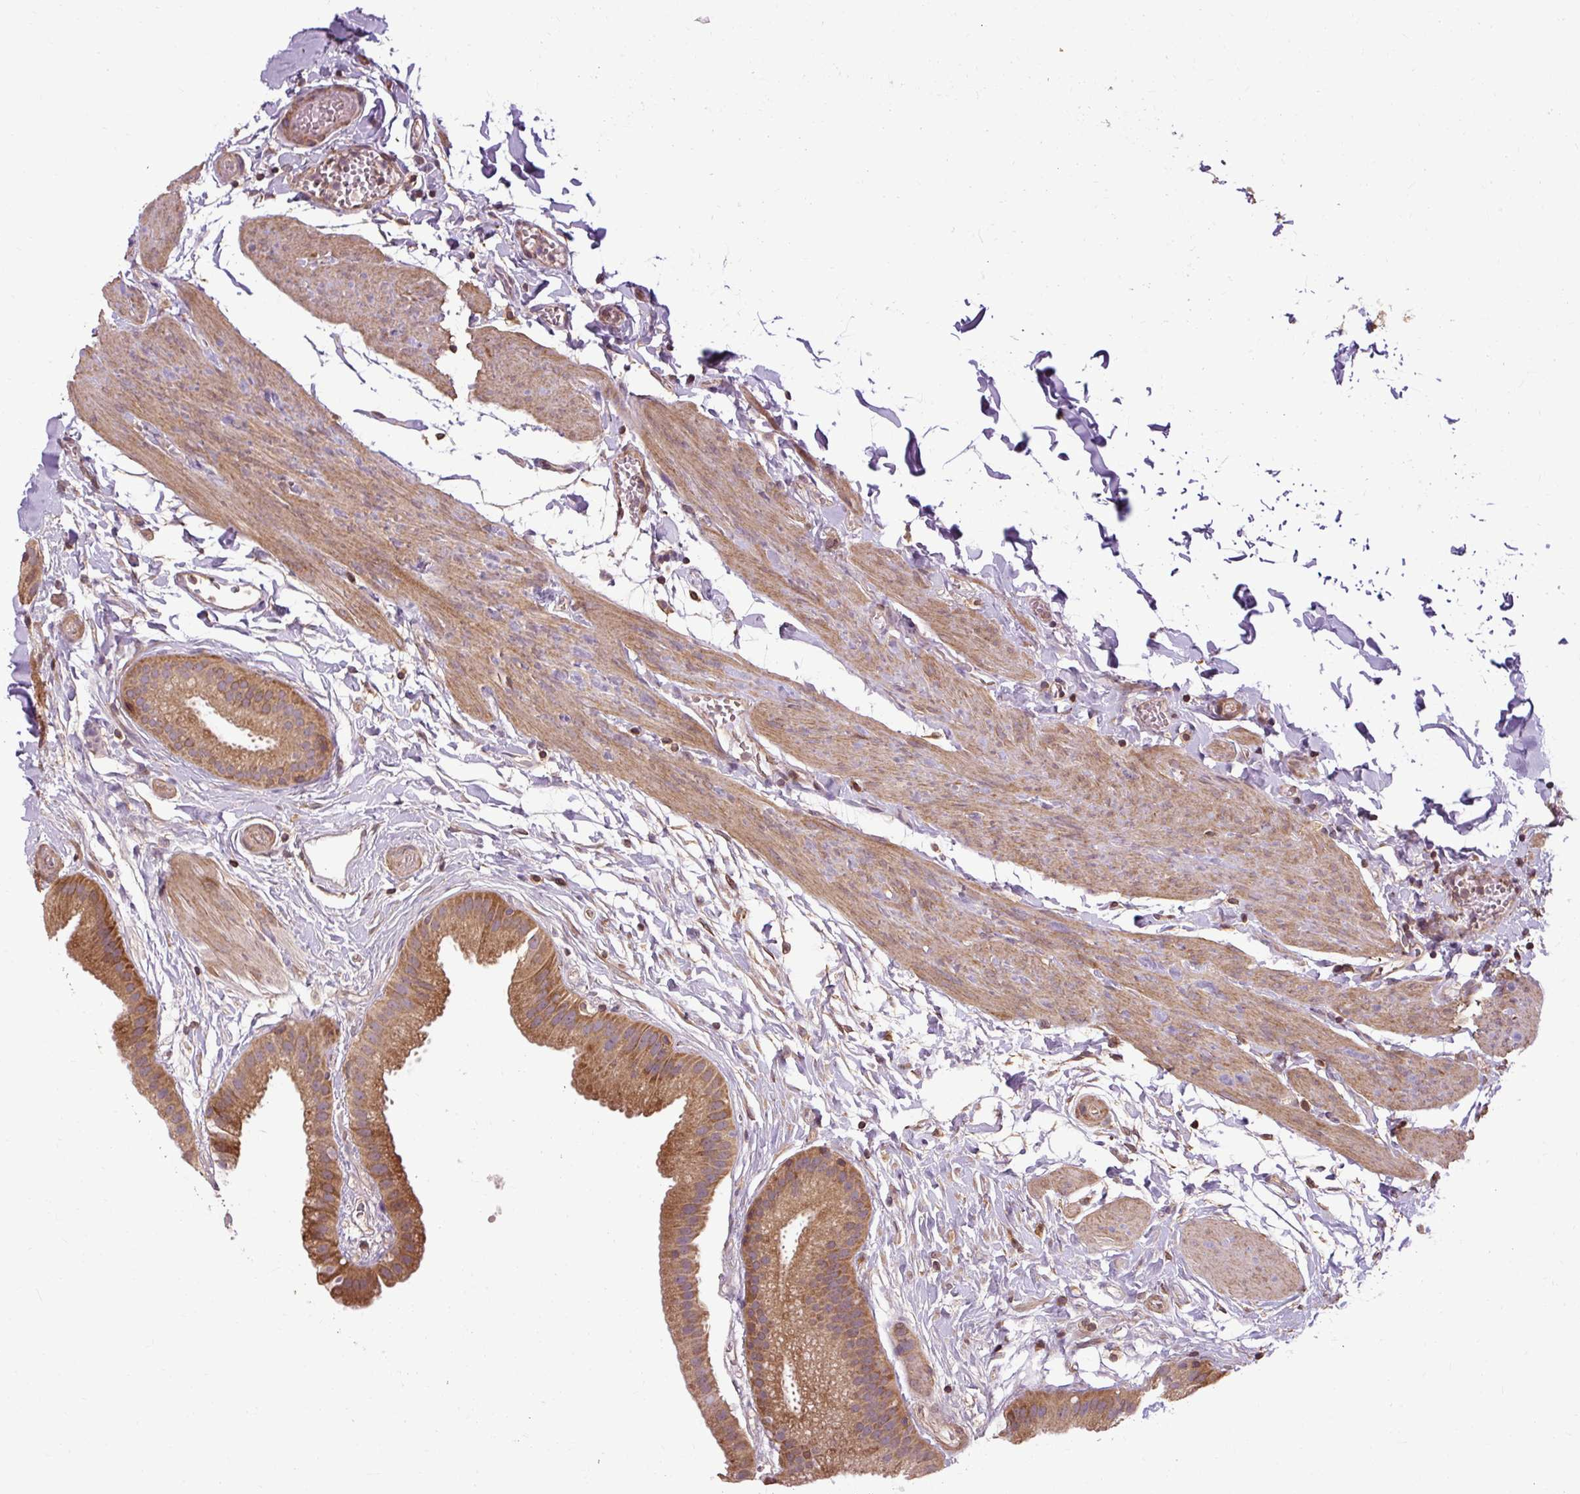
{"staining": {"intensity": "moderate", "quantity": ">75%", "location": "cytoplasmic/membranous"}, "tissue": "gallbladder", "cell_type": "Glandular cells", "image_type": "normal", "snomed": [{"axis": "morphology", "description": "Normal tissue, NOS"}, {"axis": "topography", "description": "Gallbladder"}], "caption": "This image exhibits immunohistochemistry staining of benign human gallbladder, with medium moderate cytoplasmic/membranous positivity in approximately >75% of glandular cells.", "gene": "FLRT1", "patient": {"sex": "female", "age": 63}}